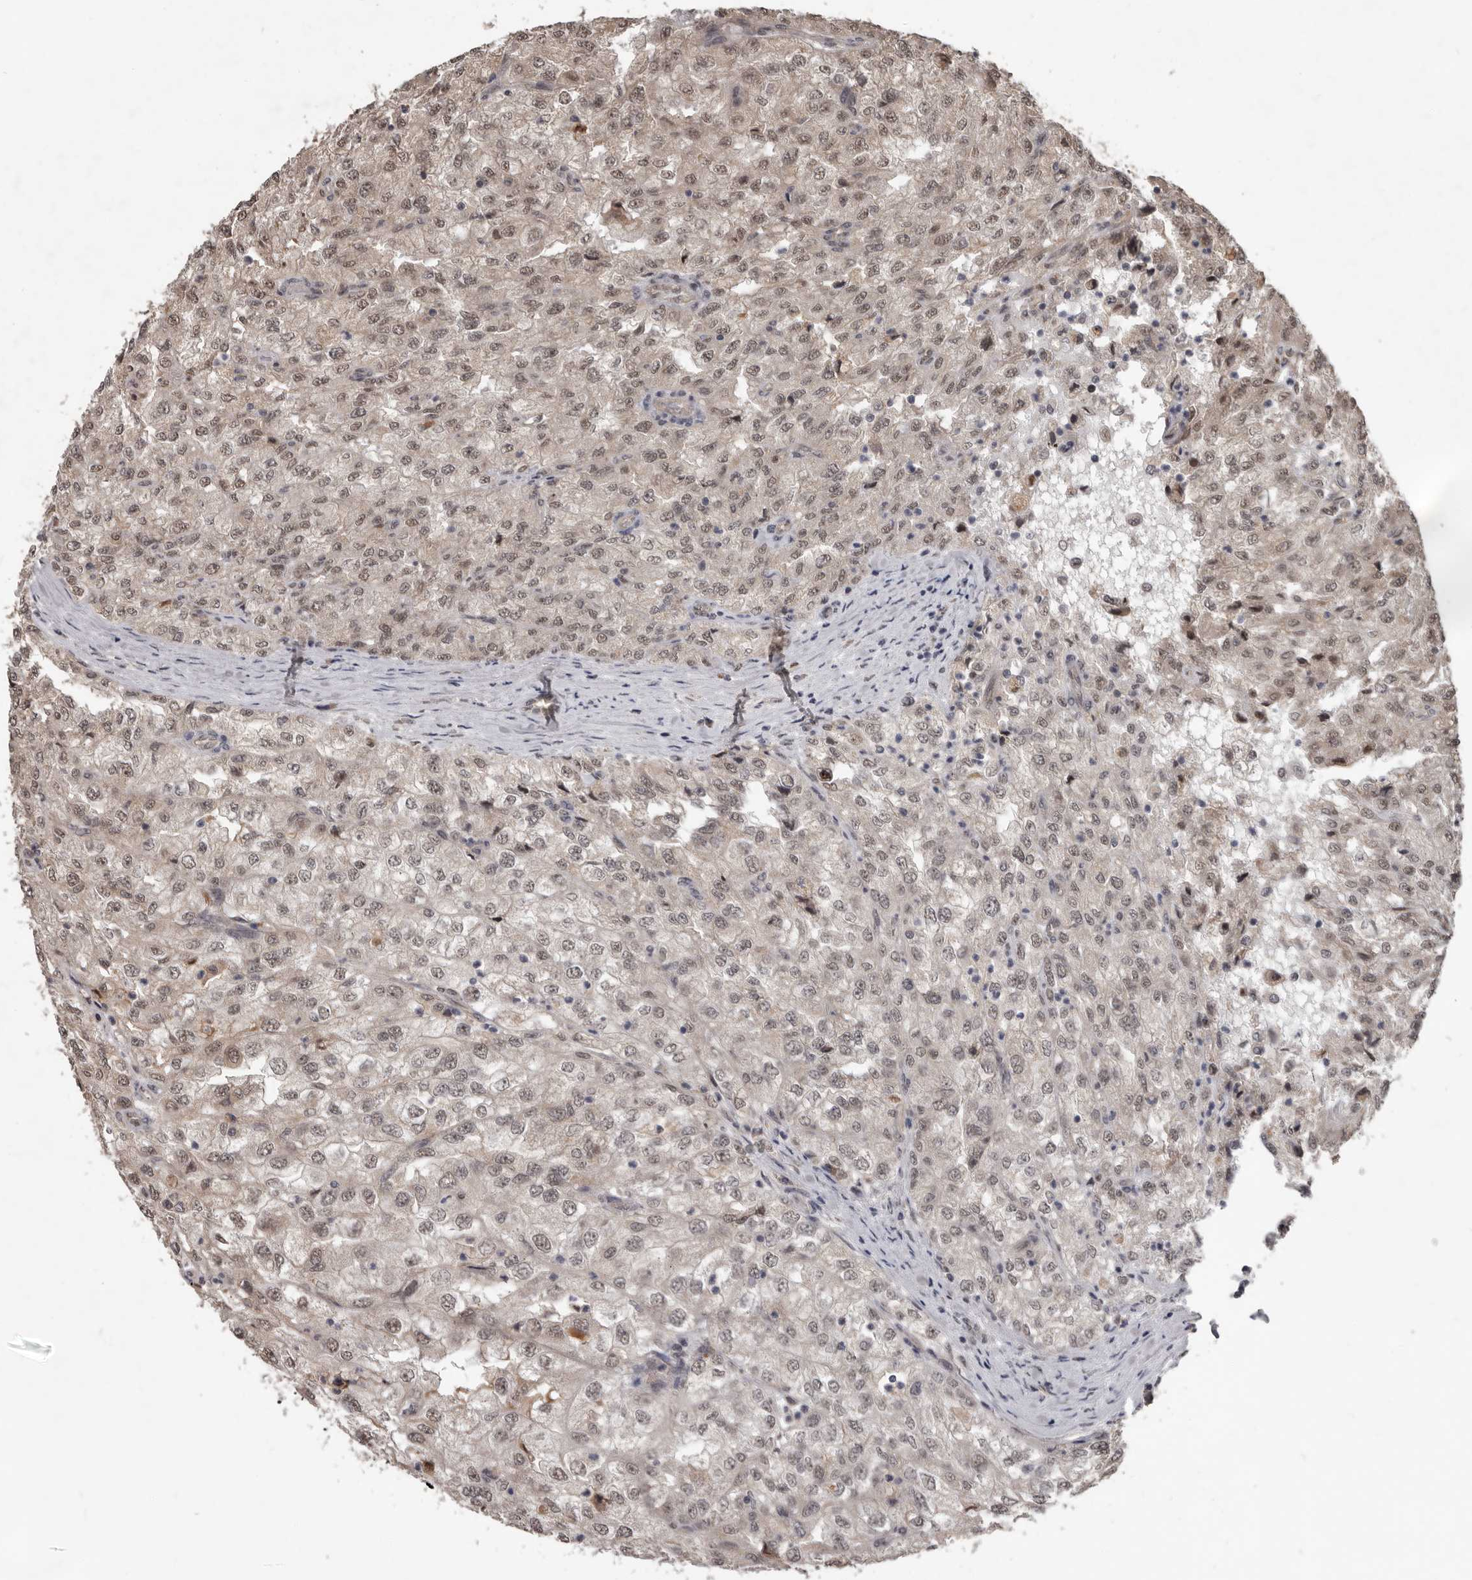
{"staining": {"intensity": "weak", "quantity": ">75%", "location": "nuclear"}, "tissue": "renal cancer", "cell_type": "Tumor cells", "image_type": "cancer", "snomed": [{"axis": "morphology", "description": "Adenocarcinoma, NOS"}, {"axis": "topography", "description": "Kidney"}], "caption": "A high-resolution image shows immunohistochemistry staining of renal adenocarcinoma, which shows weak nuclear staining in approximately >75% of tumor cells.", "gene": "AHR", "patient": {"sex": "female", "age": 54}}